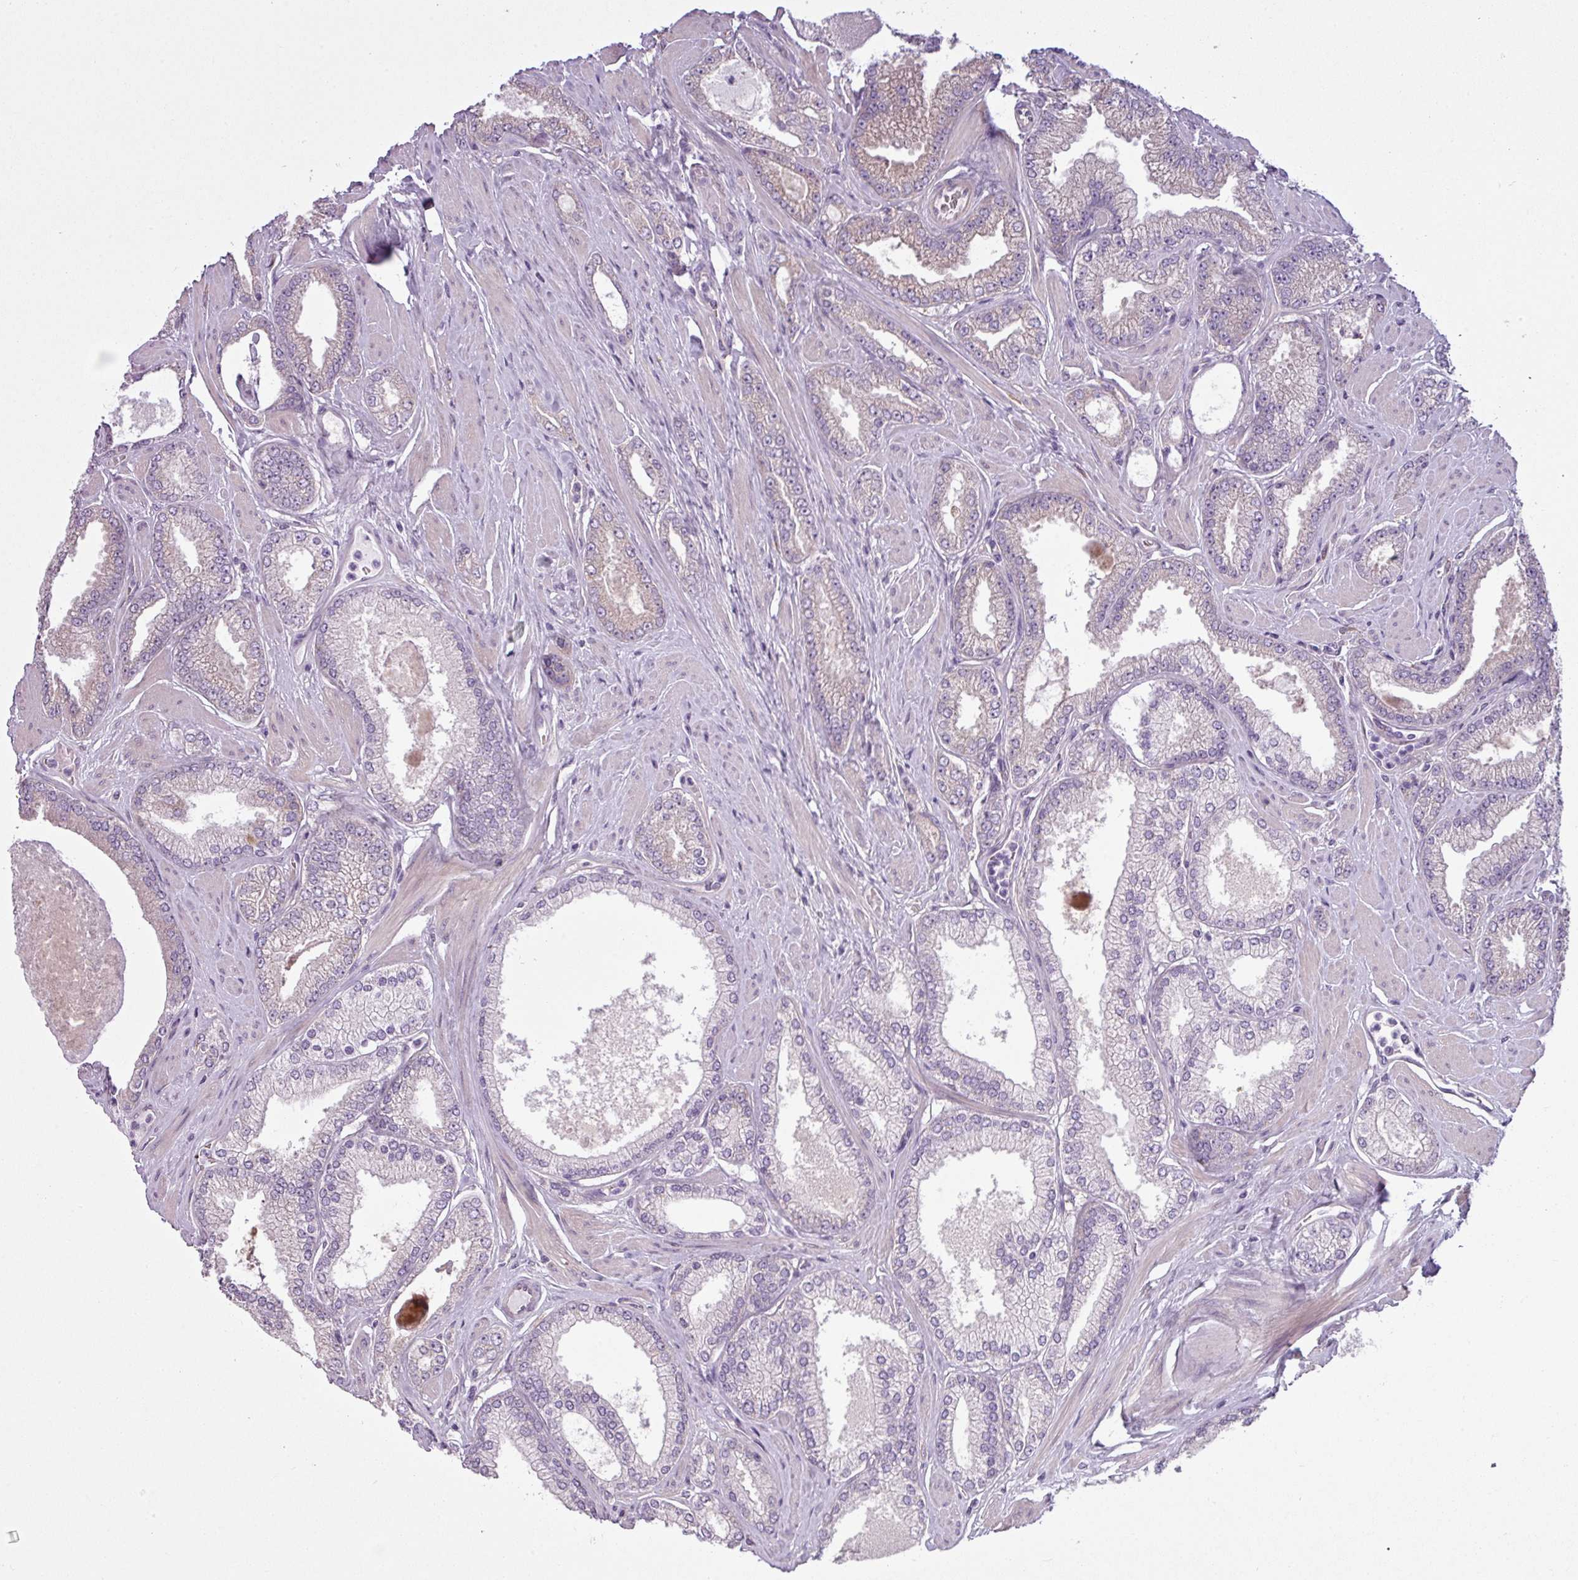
{"staining": {"intensity": "negative", "quantity": "none", "location": "none"}, "tissue": "prostate cancer", "cell_type": "Tumor cells", "image_type": "cancer", "snomed": [{"axis": "morphology", "description": "Adenocarcinoma, Low grade"}, {"axis": "topography", "description": "Prostate"}], "caption": "There is no significant expression in tumor cells of prostate cancer (adenocarcinoma (low-grade)).", "gene": "CAMK2B", "patient": {"sex": "male", "age": 42}}